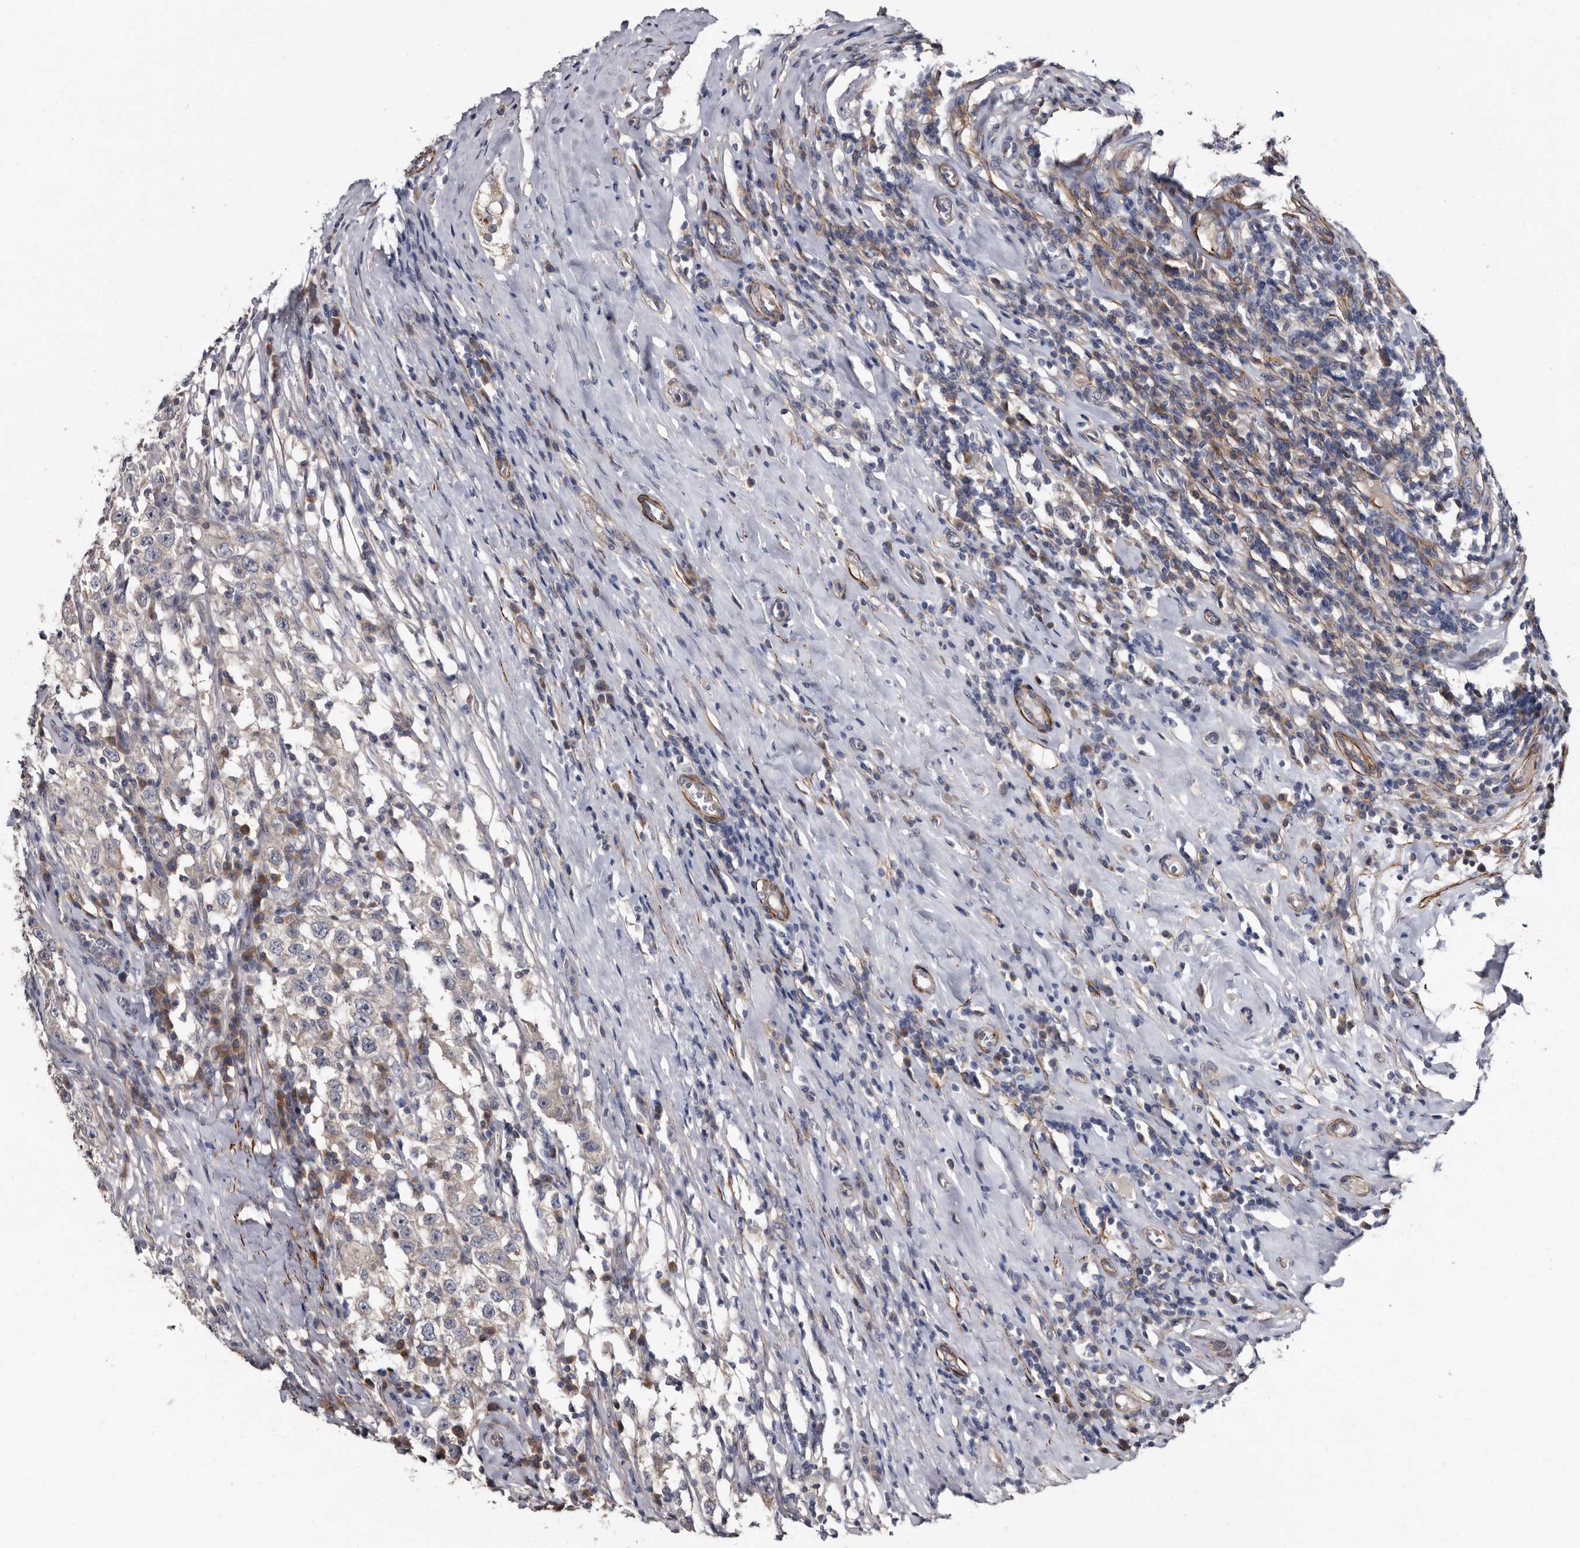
{"staining": {"intensity": "negative", "quantity": "none", "location": "none"}, "tissue": "testis cancer", "cell_type": "Tumor cells", "image_type": "cancer", "snomed": [{"axis": "morphology", "description": "Seminoma, NOS"}, {"axis": "topography", "description": "Testis"}], "caption": "Immunohistochemistry (IHC) of human seminoma (testis) displays no expression in tumor cells.", "gene": "IARS1", "patient": {"sex": "male", "age": 41}}